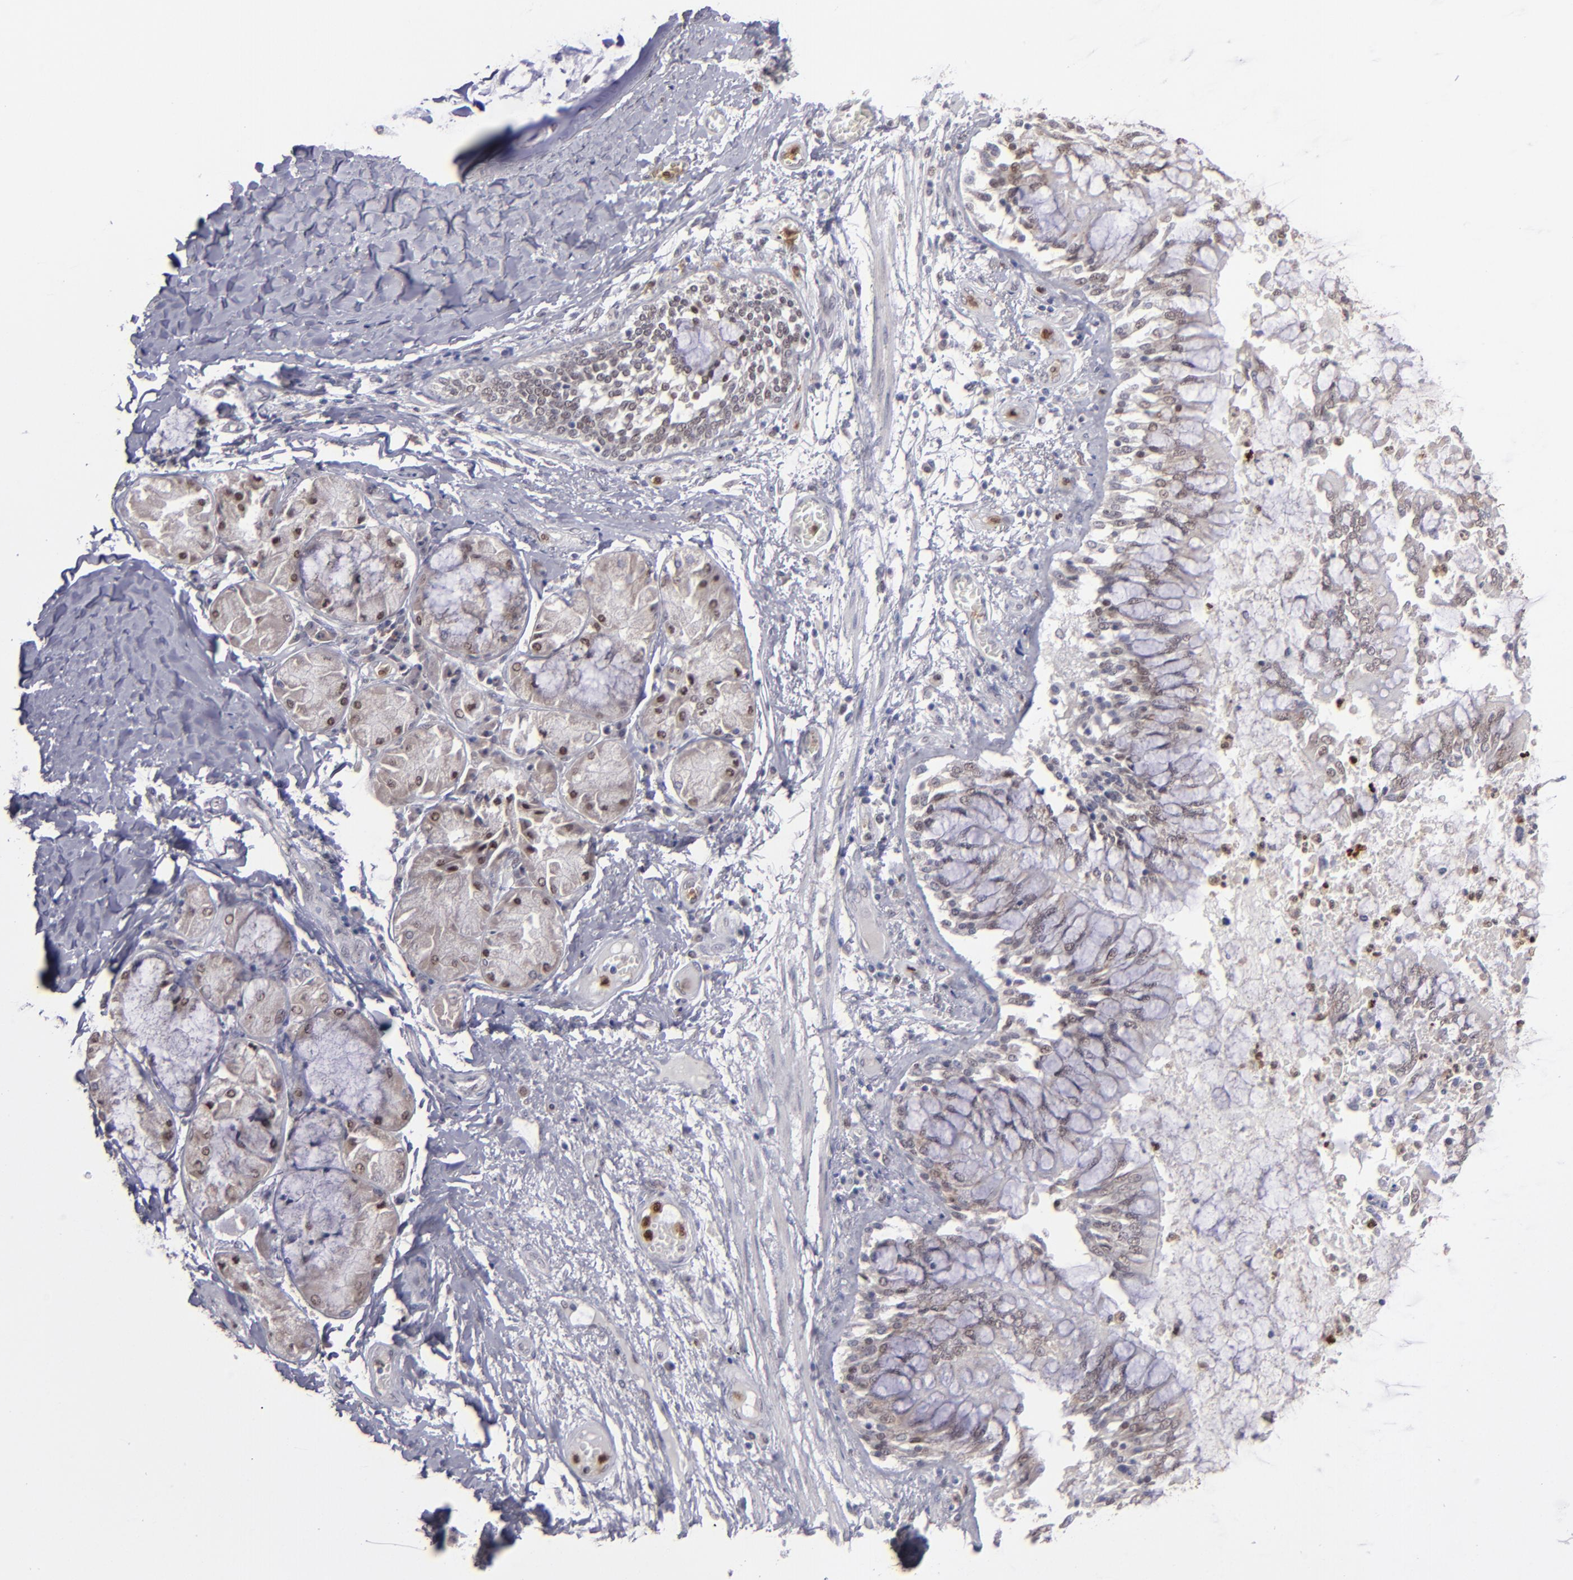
{"staining": {"intensity": "moderate", "quantity": "25%-75%", "location": "cytoplasmic/membranous,nuclear"}, "tissue": "bronchus", "cell_type": "Respiratory epithelial cells", "image_type": "normal", "snomed": [{"axis": "morphology", "description": "Normal tissue, NOS"}, {"axis": "topography", "description": "Cartilage tissue"}, {"axis": "topography", "description": "Bronchus"}, {"axis": "topography", "description": "Lung"}], "caption": "Human bronchus stained for a protein (brown) reveals moderate cytoplasmic/membranous,nuclear positive expression in about 25%-75% of respiratory epithelial cells.", "gene": "RREB1", "patient": {"sex": "female", "age": 49}}